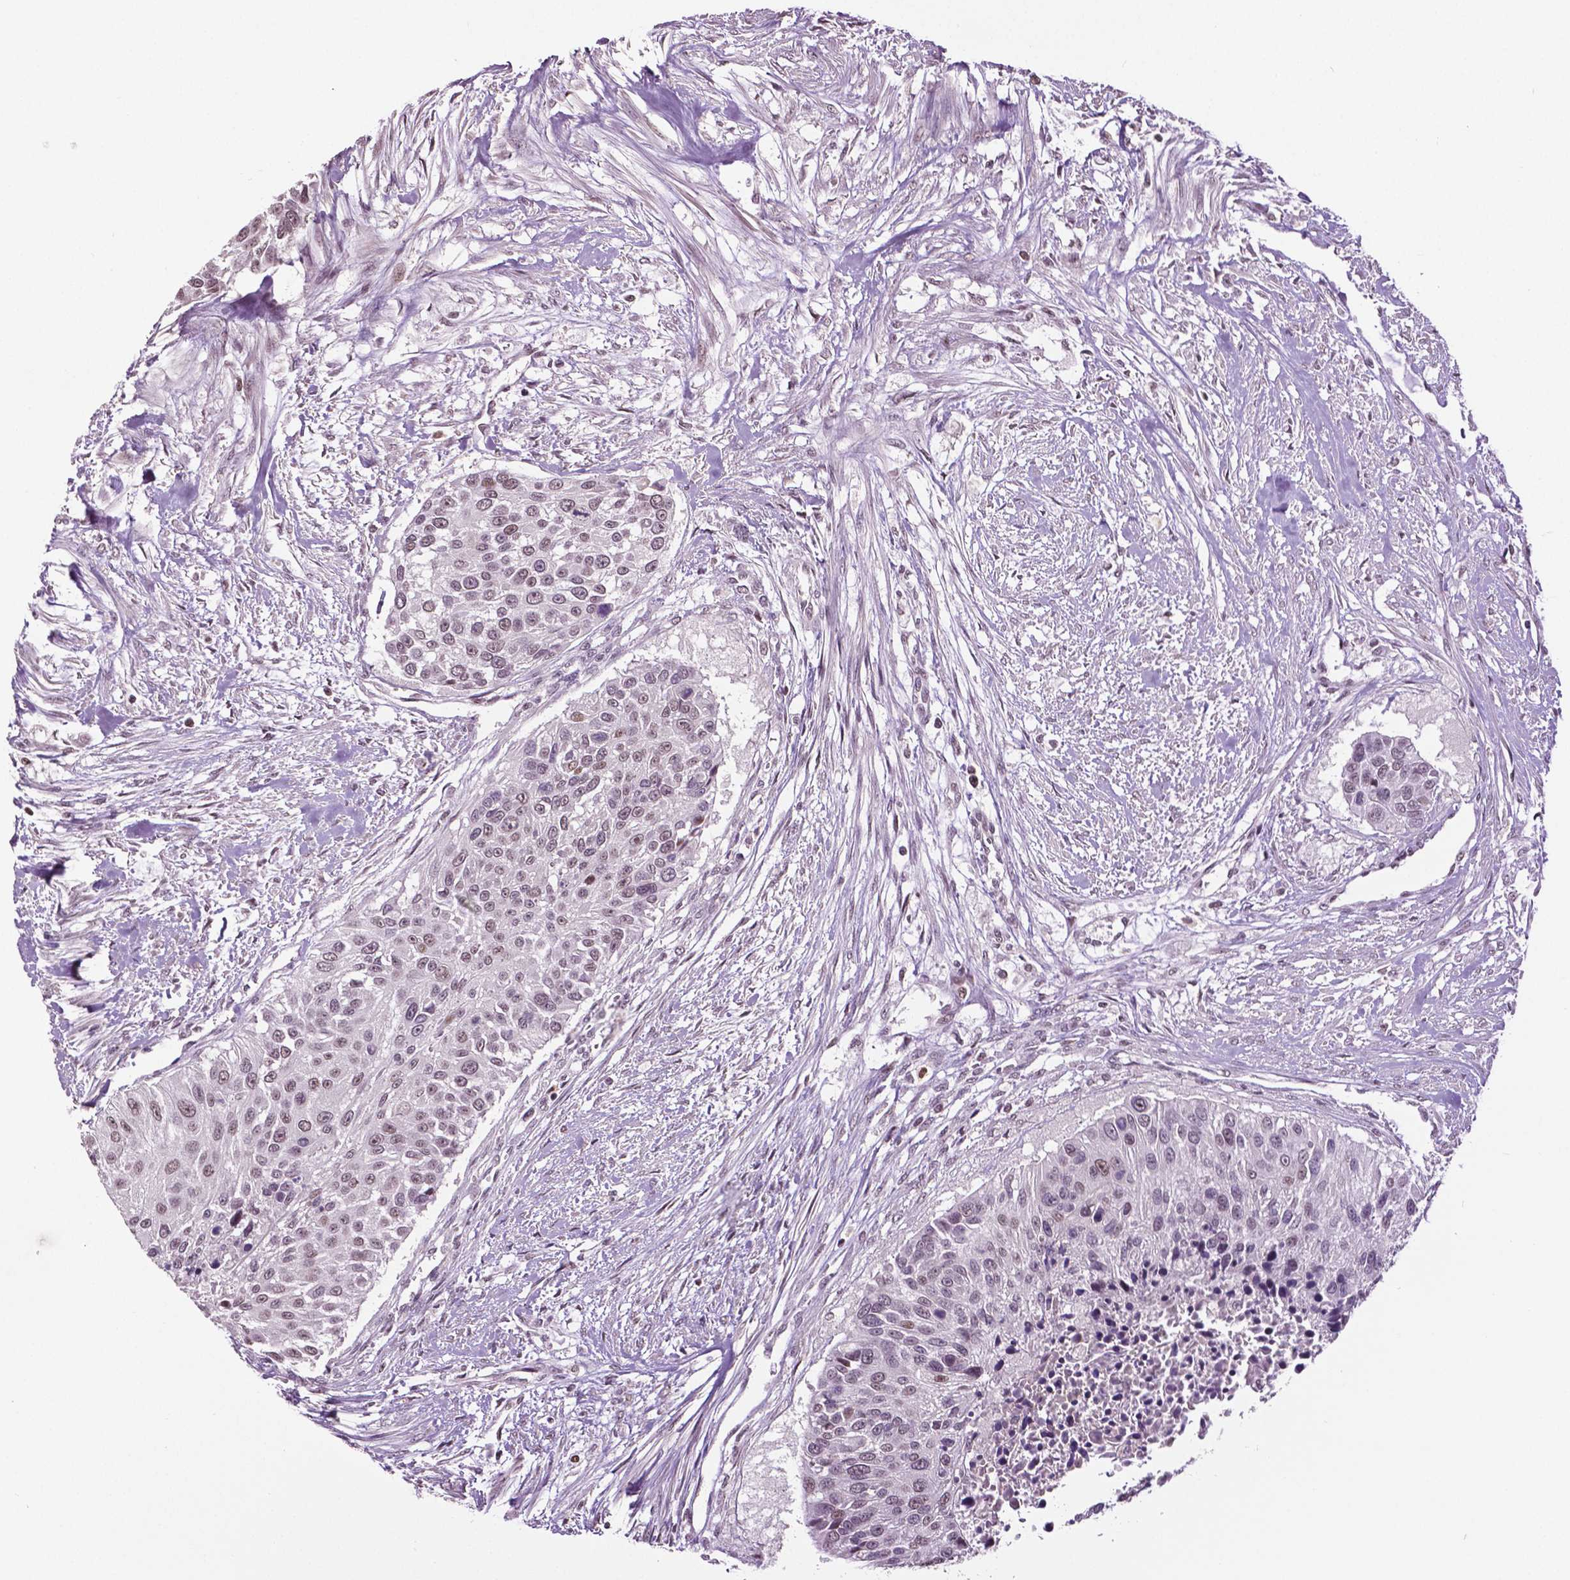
{"staining": {"intensity": "moderate", "quantity": "25%-75%", "location": "nuclear"}, "tissue": "urothelial cancer", "cell_type": "Tumor cells", "image_type": "cancer", "snomed": [{"axis": "morphology", "description": "Urothelial carcinoma, NOS"}, {"axis": "topography", "description": "Urinary bladder"}], "caption": "Immunohistochemical staining of transitional cell carcinoma reveals medium levels of moderate nuclear protein expression in about 25%-75% of tumor cells.", "gene": "DLX5", "patient": {"sex": "male", "age": 55}}